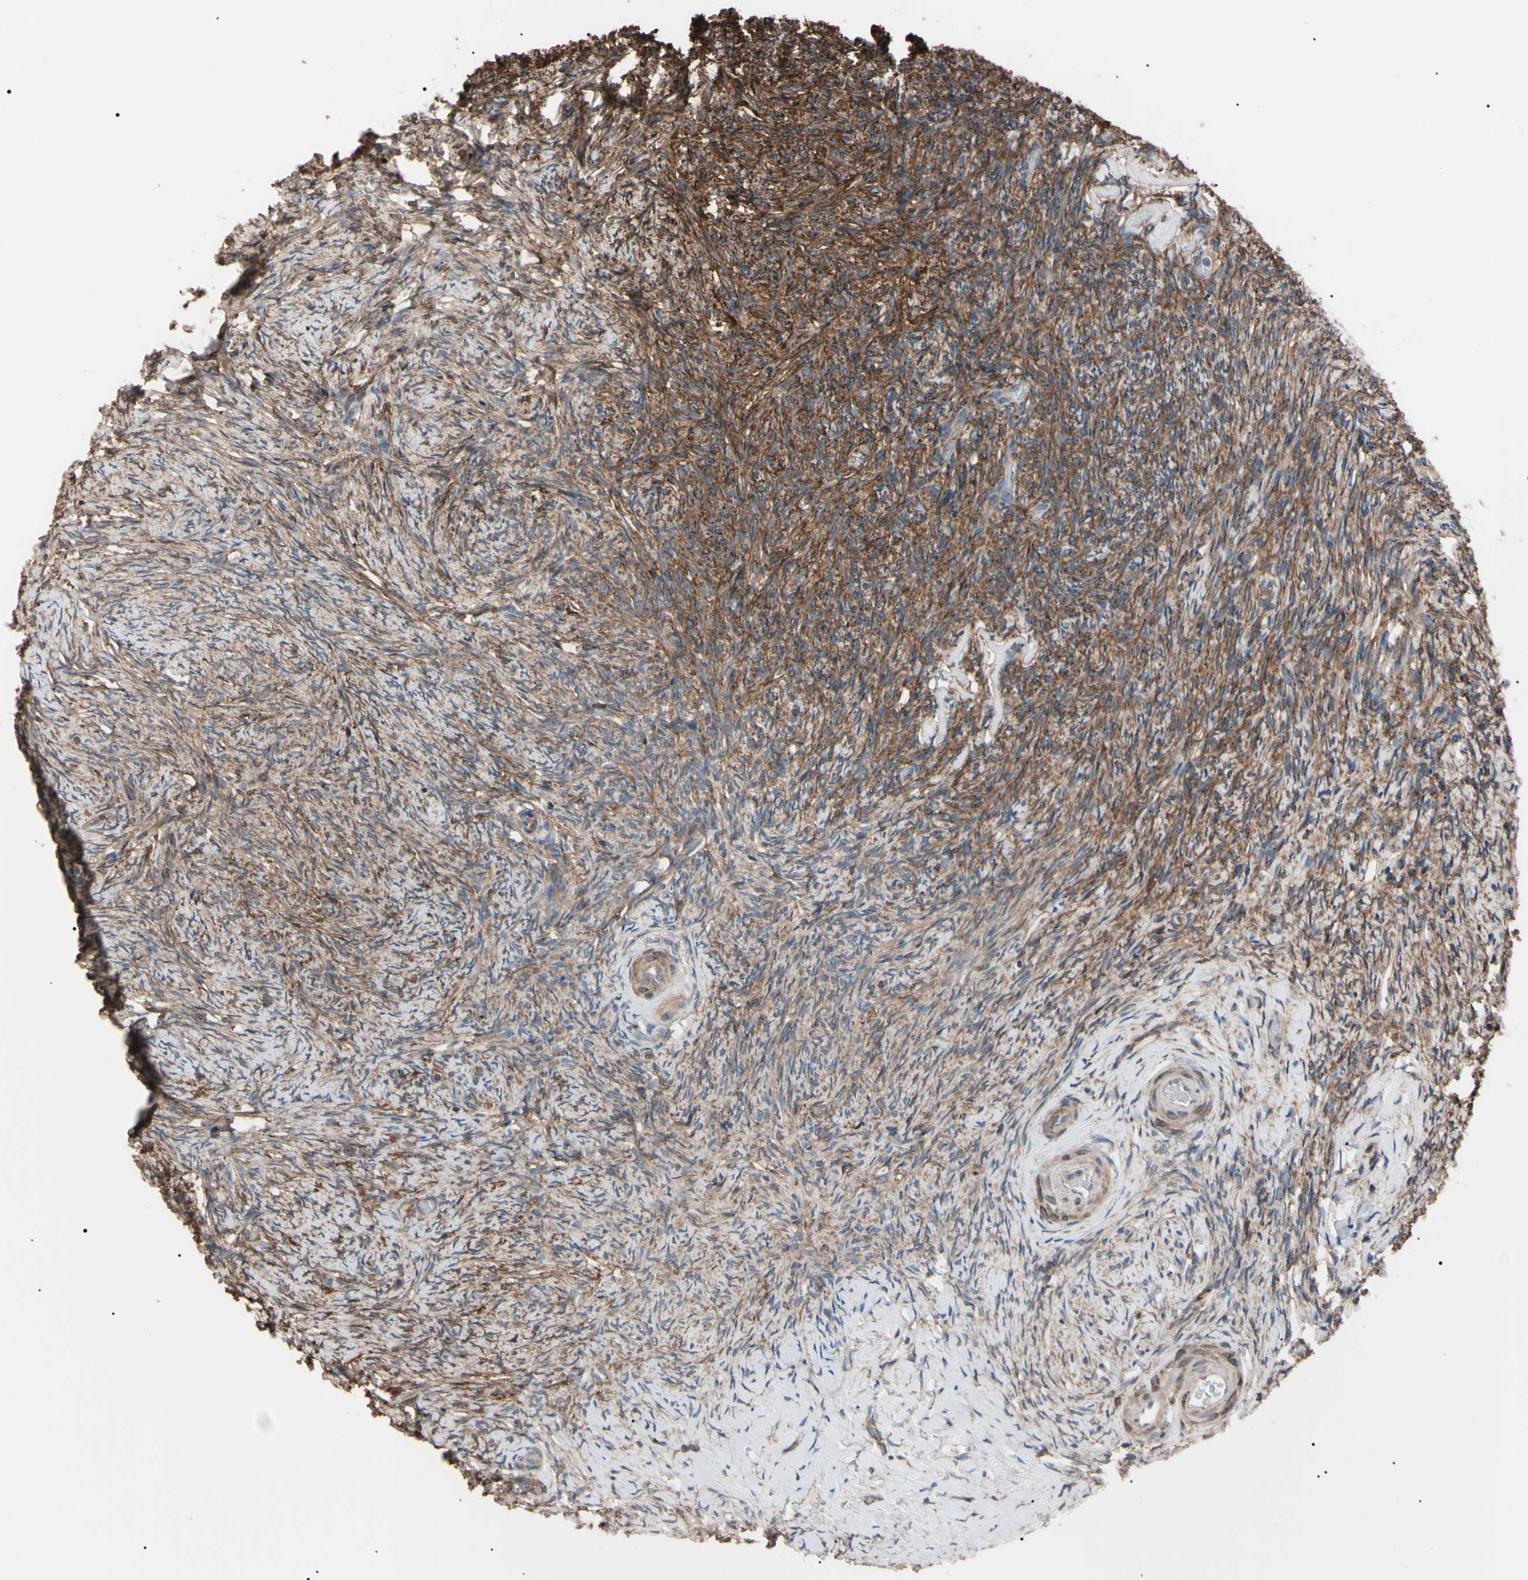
{"staining": {"intensity": "moderate", "quantity": ">75%", "location": "cytoplasmic/membranous"}, "tissue": "ovary", "cell_type": "Ovarian stroma cells", "image_type": "normal", "snomed": [{"axis": "morphology", "description": "Normal tissue, NOS"}, {"axis": "topography", "description": "Ovary"}], "caption": "About >75% of ovarian stroma cells in normal human ovary reveal moderate cytoplasmic/membranous protein expression as visualized by brown immunohistochemical staining.", "gene": "PRKACA", "patient": {"sex": "female", "age": 60}}